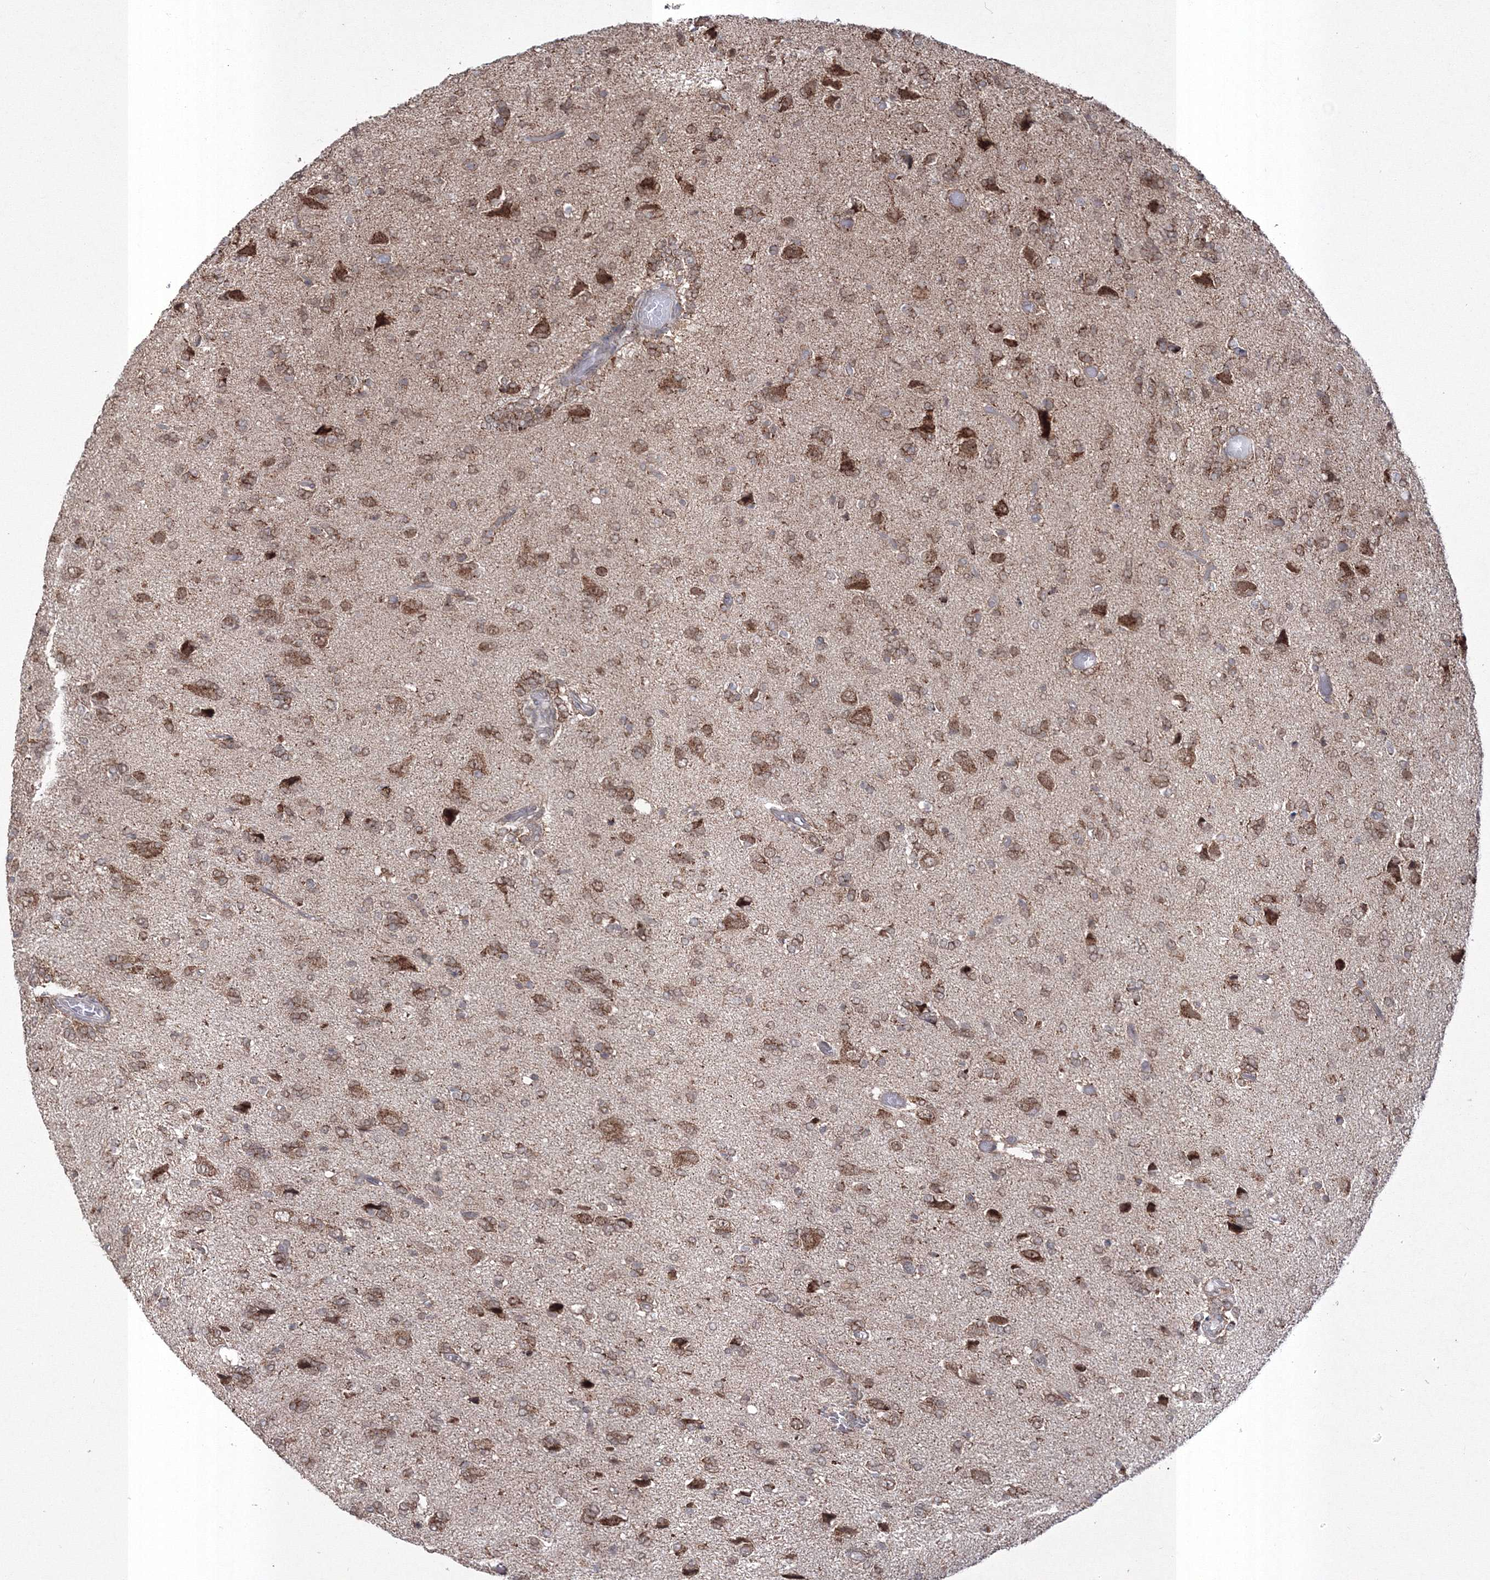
{"staining": {"intensity": "moderate", "quantity": ">75%", "location": "cytoplasmic/membranous,nuclear"}, "tissue": "glioma", "cell_type": "Tumor cells", "image_type": "cancer", "snomed": [{"axis": "morphology", "description": "Glioma, malignant, High grade"}, {"axis": "topography", "description": "Brain"}], "caption": "This image displays immunohistochemistry staining of human glioma, with medium moderate cytoplasmic/membranous and nuclear expression in about >75% of tumor cells.", "gene": "GRSF1", "patient": {"sex": "female", "age": 59}}